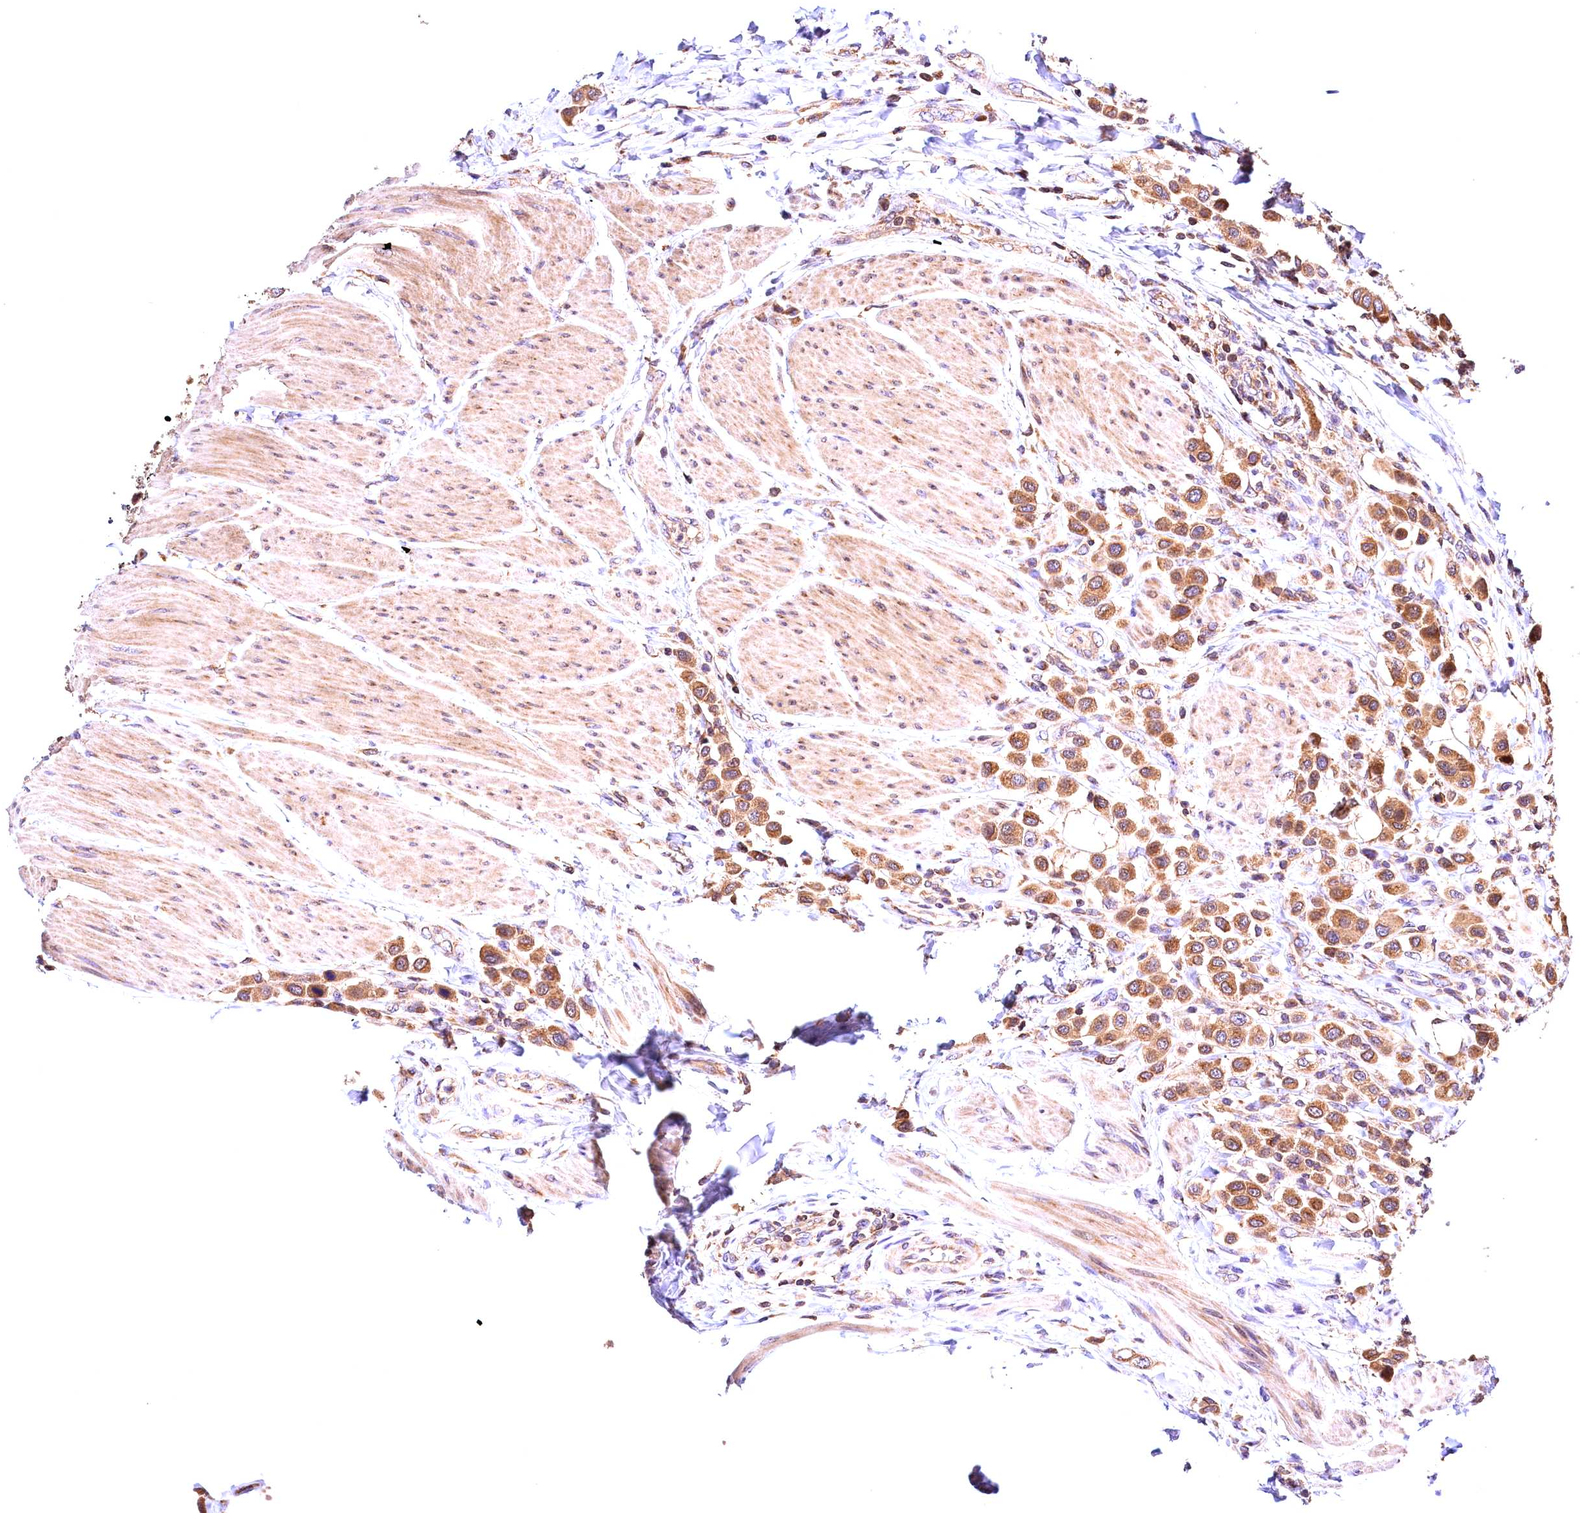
{"staining": {"intensity": "moderate", "quantity": ">75%", "location": "cytoplasmic/membranous"}, "tissue": "urothelial cancer", "cell_type": "Tumor cells", "image_type": "cancer", "snomed": [{"axis": "morphology", "description": "Urothelial carcinoma, High grade"}, {"axis": "topography", "description": "Urinary bladder"}], "caption": "Protein staining demonstrates moderate cytoplasmic/membranous positivity in approximately >75% of tumor cells in high-grade urothelial carcinoma.", "gene": "KPTN", "patient": {"sex": "male", "age": 50}}